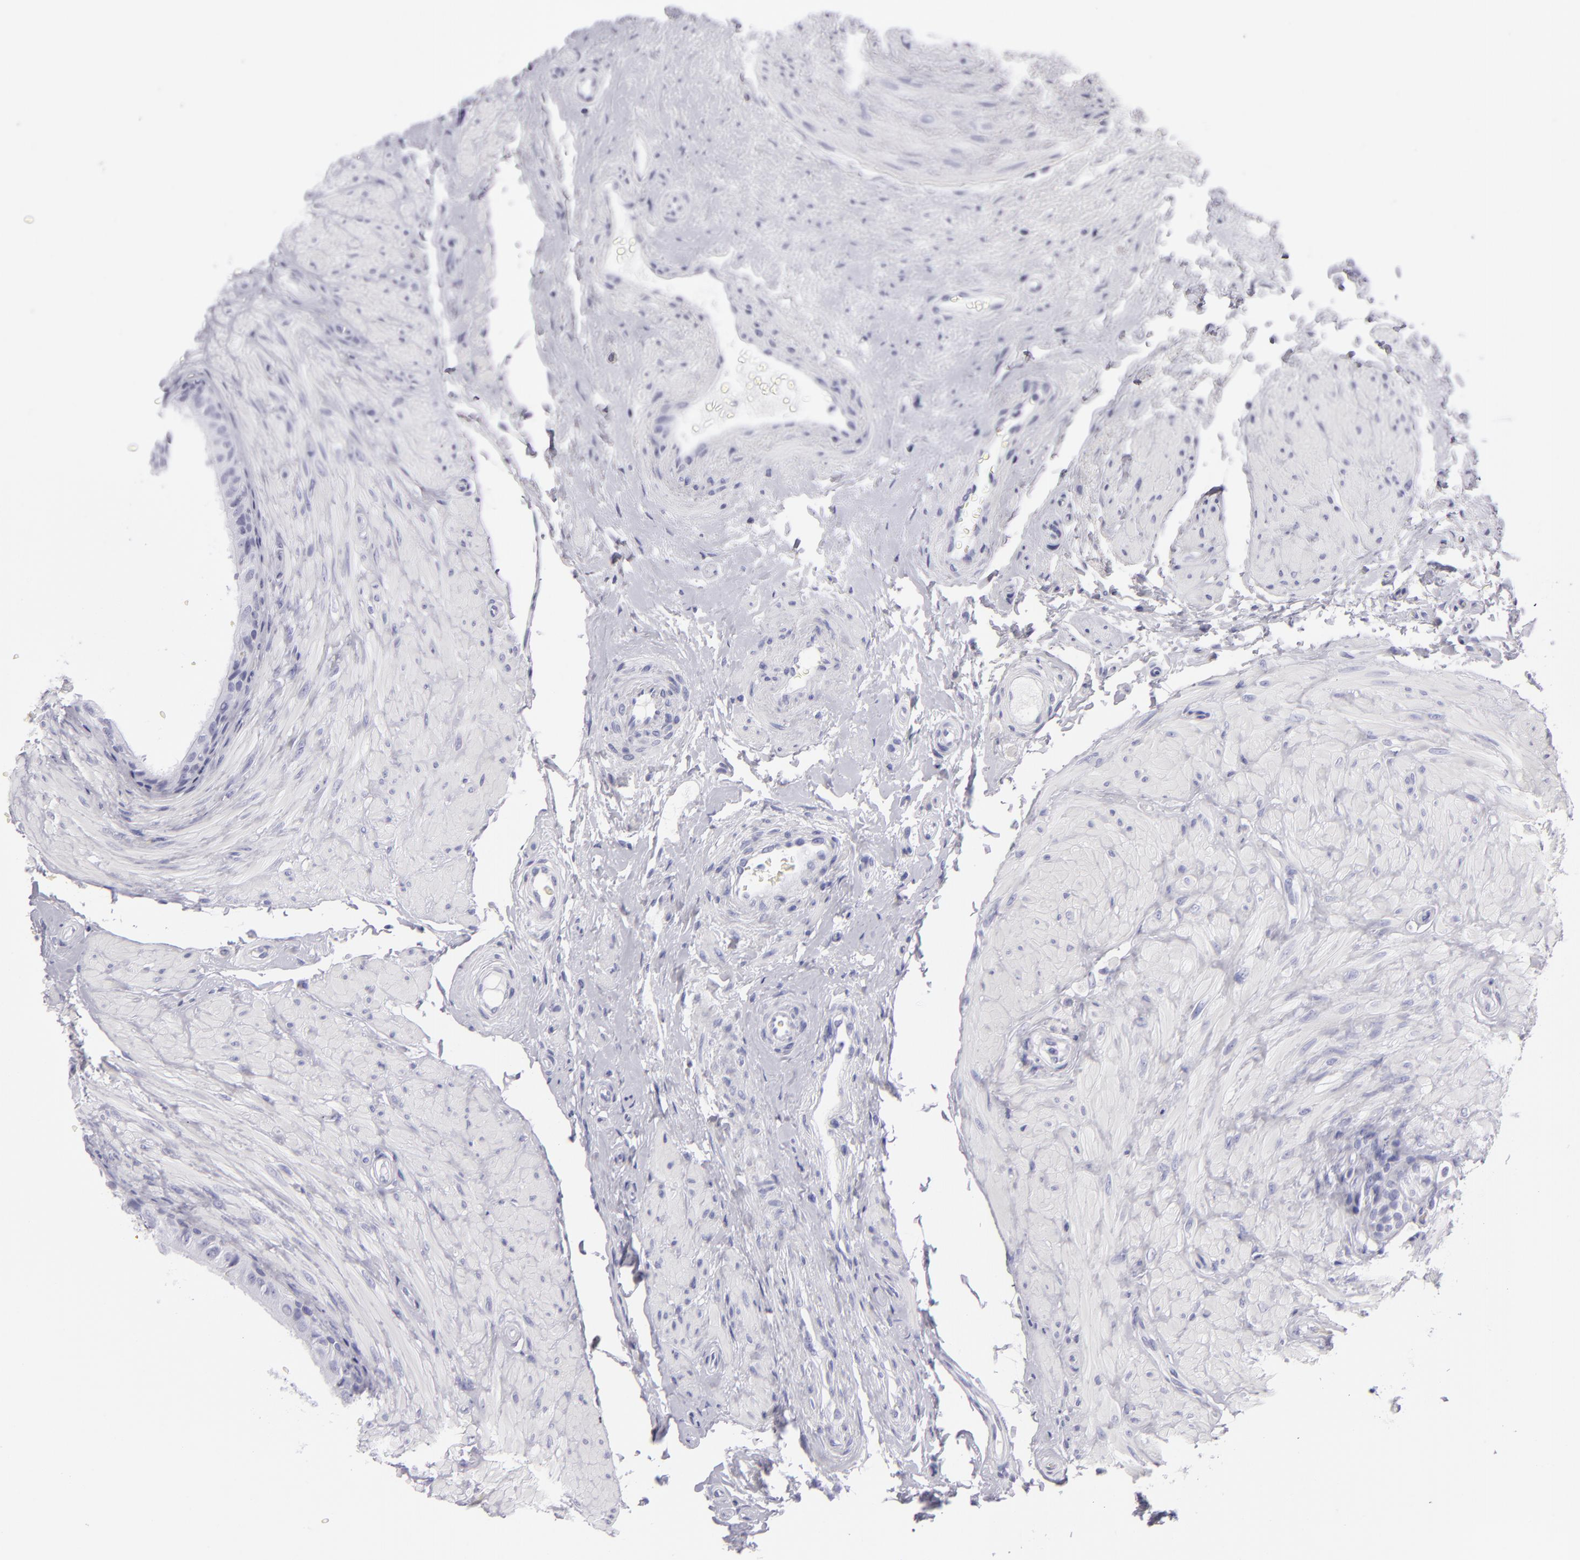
{"staining": {"intensity": "negative", "quantity": "none", "location": "none"}, "tissue": "epididymis", "cell_type": "Glandular cells", "image_type": "normal", "snomed": [{"axis": "morphology", "description": "Normal tissue, NOS"}, {"axis": "topography", "description": "Epididymis"}], "caption": "Protein analysis of benign epididymis displays no significant staining in glandular cells. (IHC, brightfield microscopy, high magnification).", "gene": "PVALB", "patient": {"sex": "male", "age": 68}}